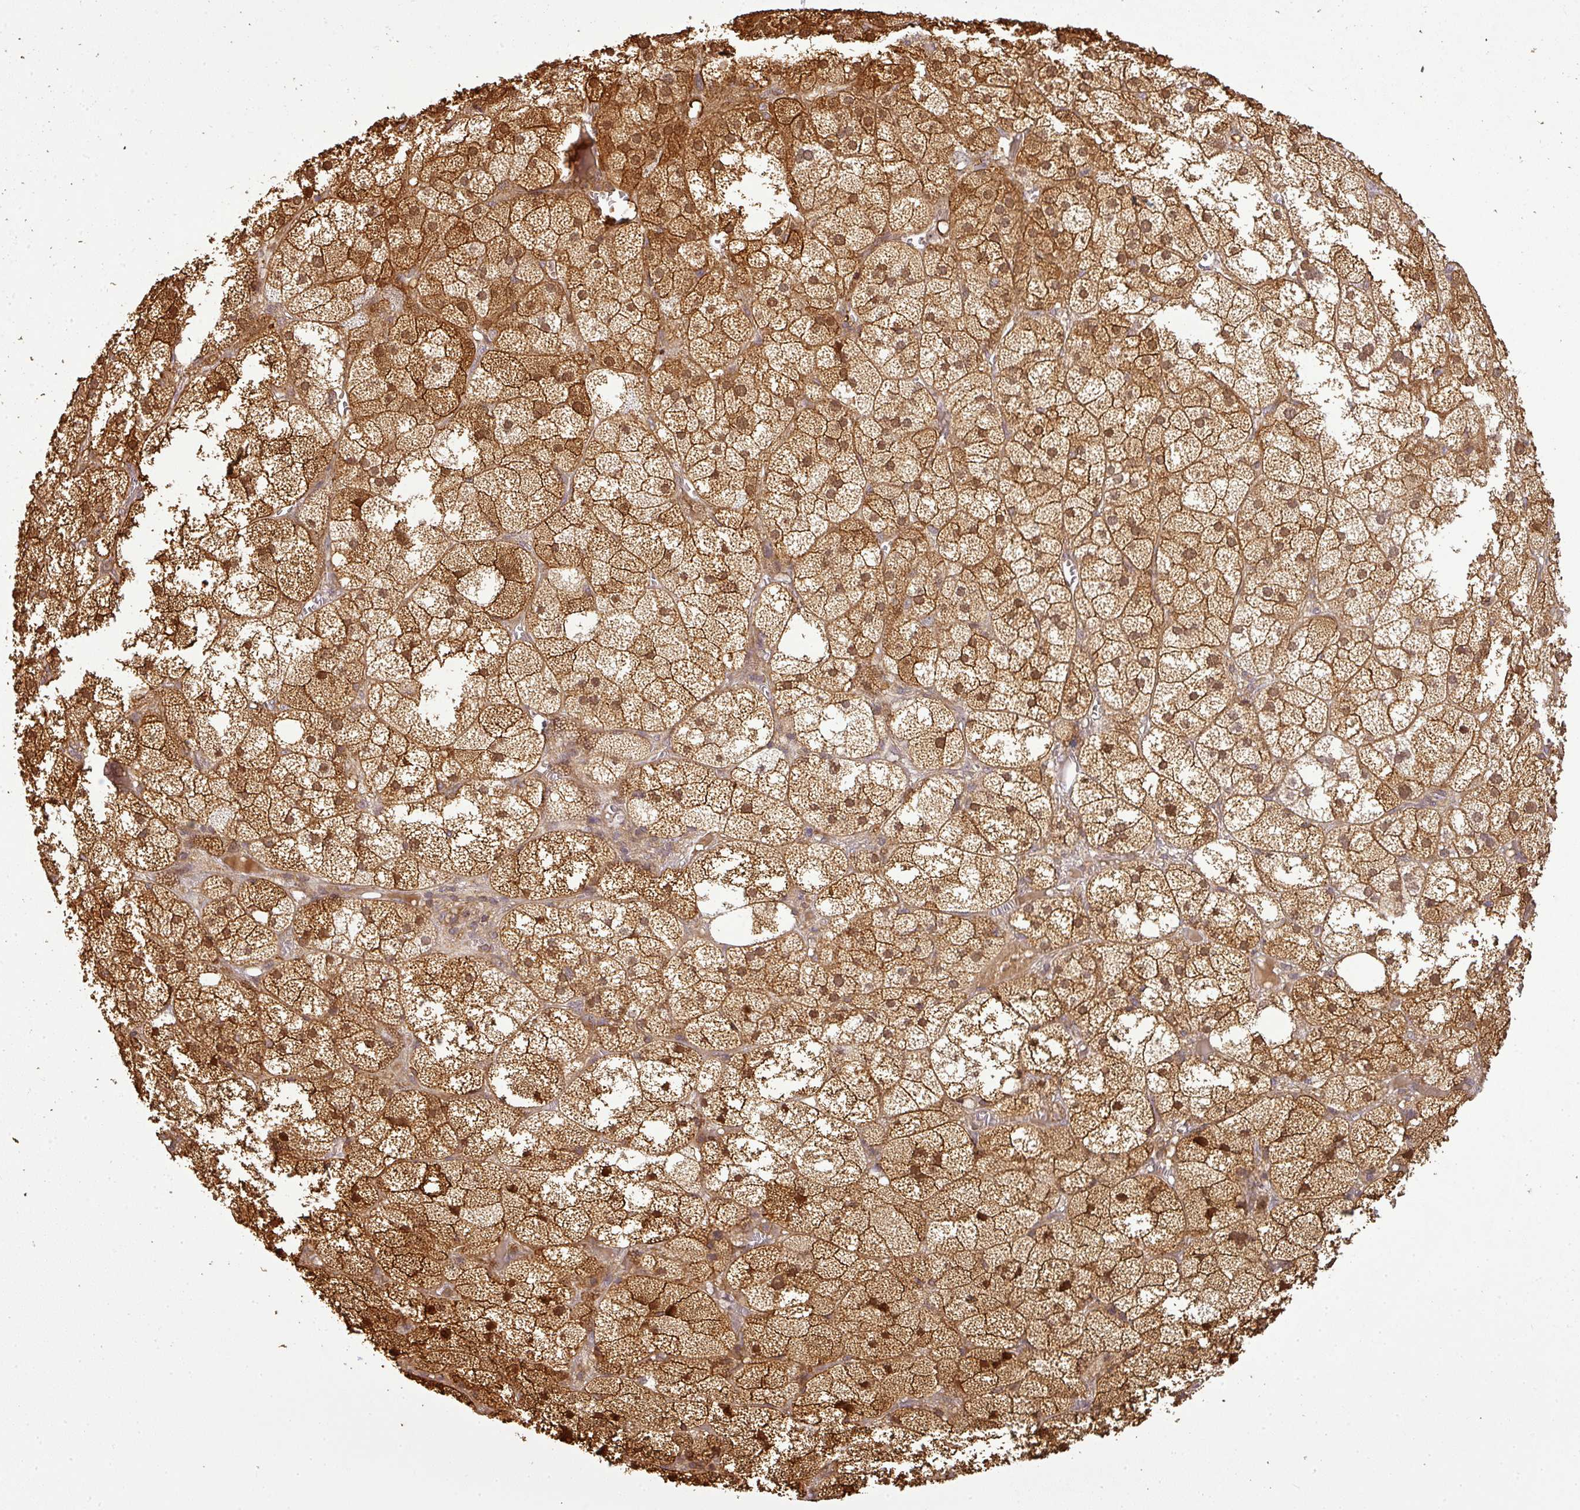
{"staining": {"intensity": "moderate", "quantity": ">75%", "location": "cytoplasmic/membranous,nuclear"}, "tissue": "adrenal gland", "cell_type": "Glandular cells", "image_type": "normal", "snomed": [{"axis": "morphology", "description": "Normal tissue, NOS"}, {"axis": "topography", "description": "Adrenal gland"}], "caption": "IHC histopathology image of normal adrenal gland: human adrenal gland stained using immunohistochemistry exhibits medium levels of moderate protein expression localized specifically in the cytoplasmic/membranous,nuclear of glandular cells, appearing as a cytoplasmic/membranous,nuclear brown color.", "gene": "FAIM", "patient": {"sex": "female", "age": 61}}